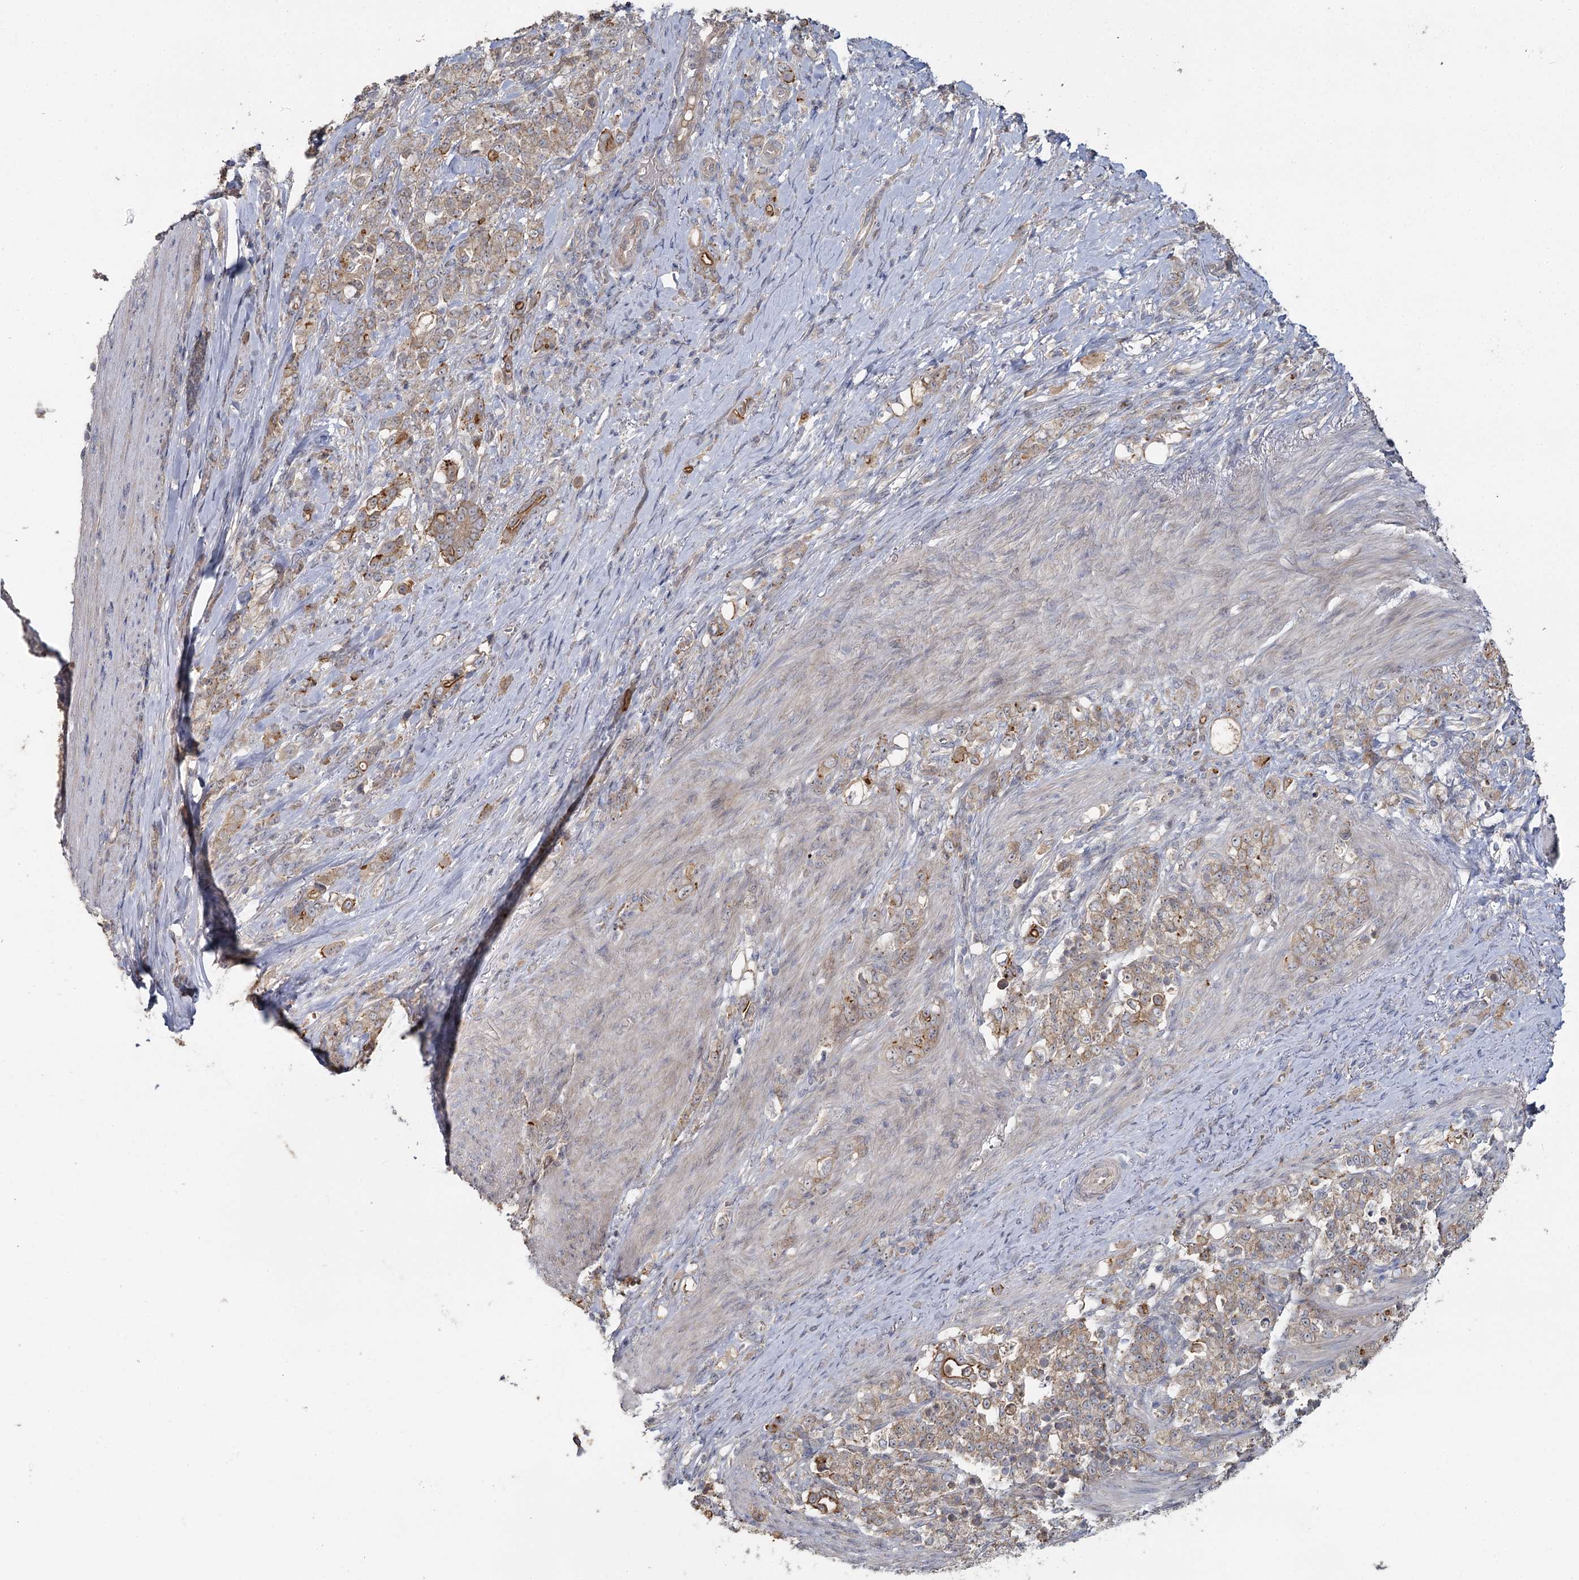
{"staining": {"intensity": "moderate", "quantity": "25%-75%", "location": "cytoplasmic/membranous"}, "tissue": "stomach cancer", "cell_type": "Tumor cells", "image_type": "cancer", "snomed": [{"axis": "morphology", "description": "Adenocarcinoma, NOS"}, {"axis": "topography", "description": "Stomach"}], "caption": "IHC micrograph of human stomach adenocarcinoma stained for a protein (brown), which displays medium levels of moderate cytoplasmic/membranous expression in approximately 25%-75% of tumor cells.", "gene": "ANGPTL5", "patient": {"sex": "female", "age": 79}}